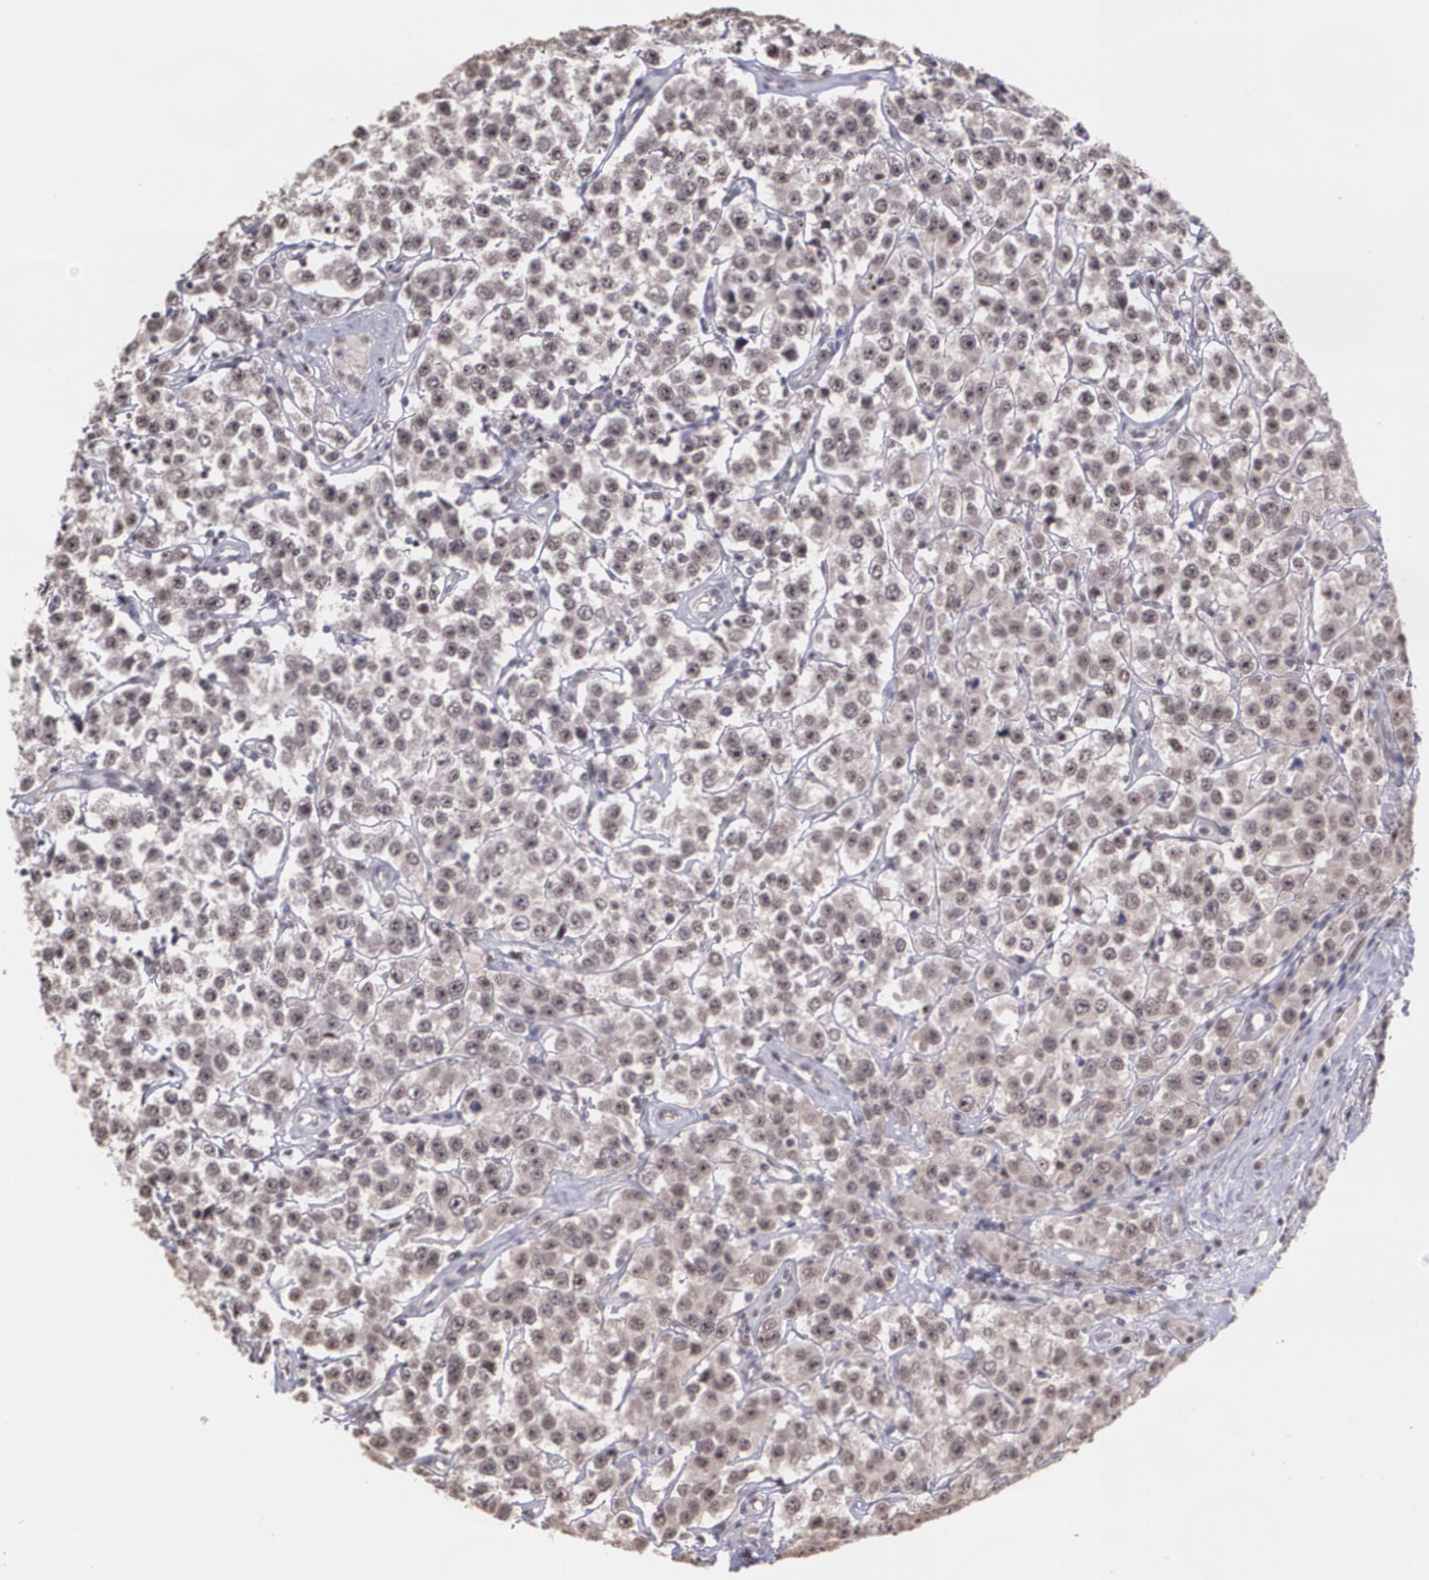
{"staining": {"intensity": "moderate", "quantity": ">75%", "location": "cytoplasmic/membranous,nuclear"}, "tissue": "testis cancer", "cell_type": "Tumor cells", "image_type": "cancer", "snomed": [{"axis": "morphology", "description": "Seminoma, NOS"}, {"axis": "topography", "description": "Testis"}], "caption": "A medium amount of moderate cytoplasmic/membranous and nuclear expression is identified in approximately >75% of tumor cells in testis cancer (seminoma) tissue. (Brightfield microscopy of DAB IHC at high magnification).", "gene": "C6orf15", "patient": {"sex": "male", "age": 52}}